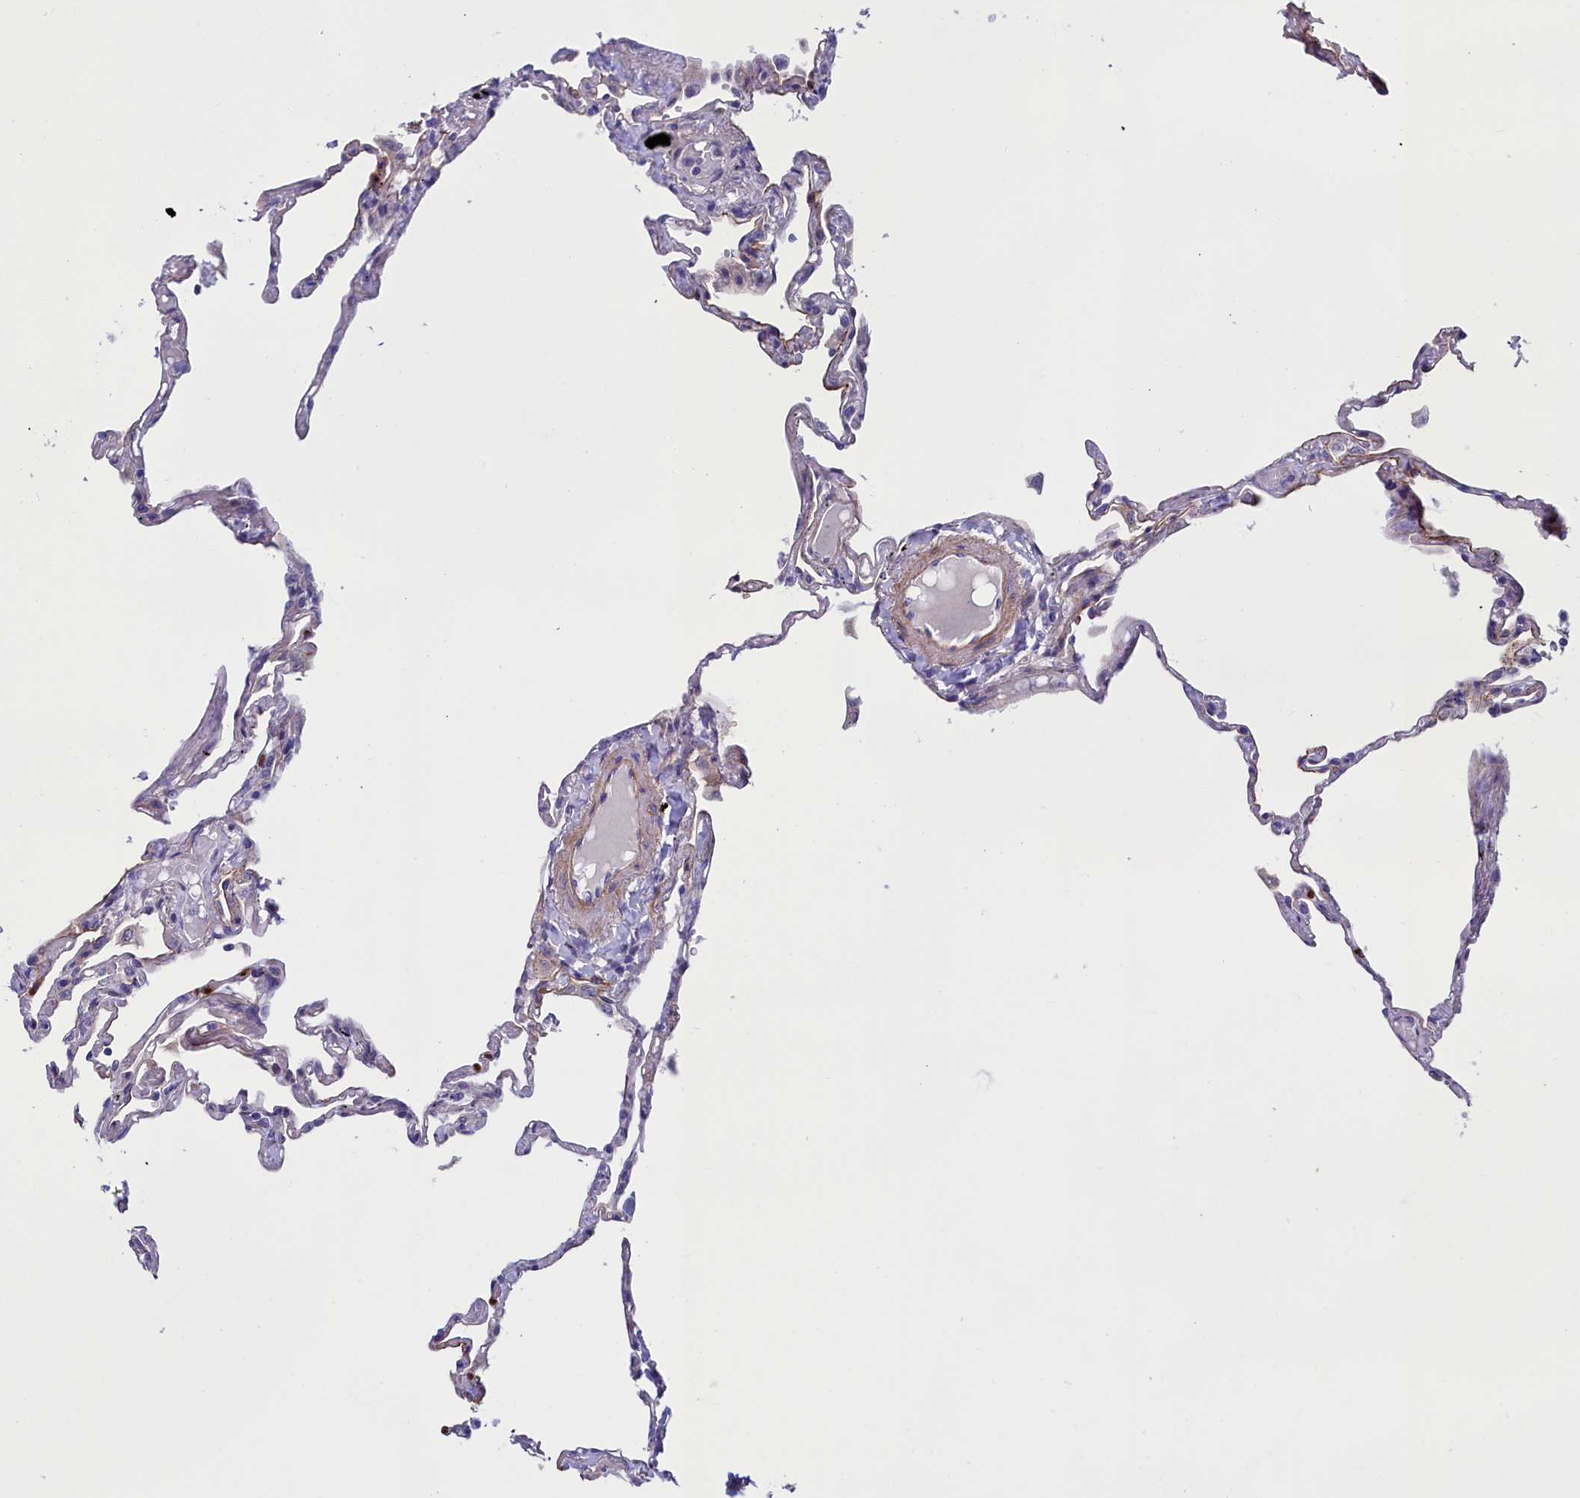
{"staining": {"intensity": "negative", "quantity": "none", "location": "none"}, "tissue": "lung", "cell_type": "Alveolar cells", "image_type": "normal", "snomed": [{"axis": "morphology", "description": "Normal tissue, NOS"}, {"axis": "topography", "description": "Lung"}], "caption": "Micrograph shows no protein positivity in alveolar cells of unremarkable lung. (DAB immunohistochemistry (IHC) visualized using brightfield microscopy, high magnification).", "gene": "LOXL1", "patient": {"sex": "female", "age": 67}}